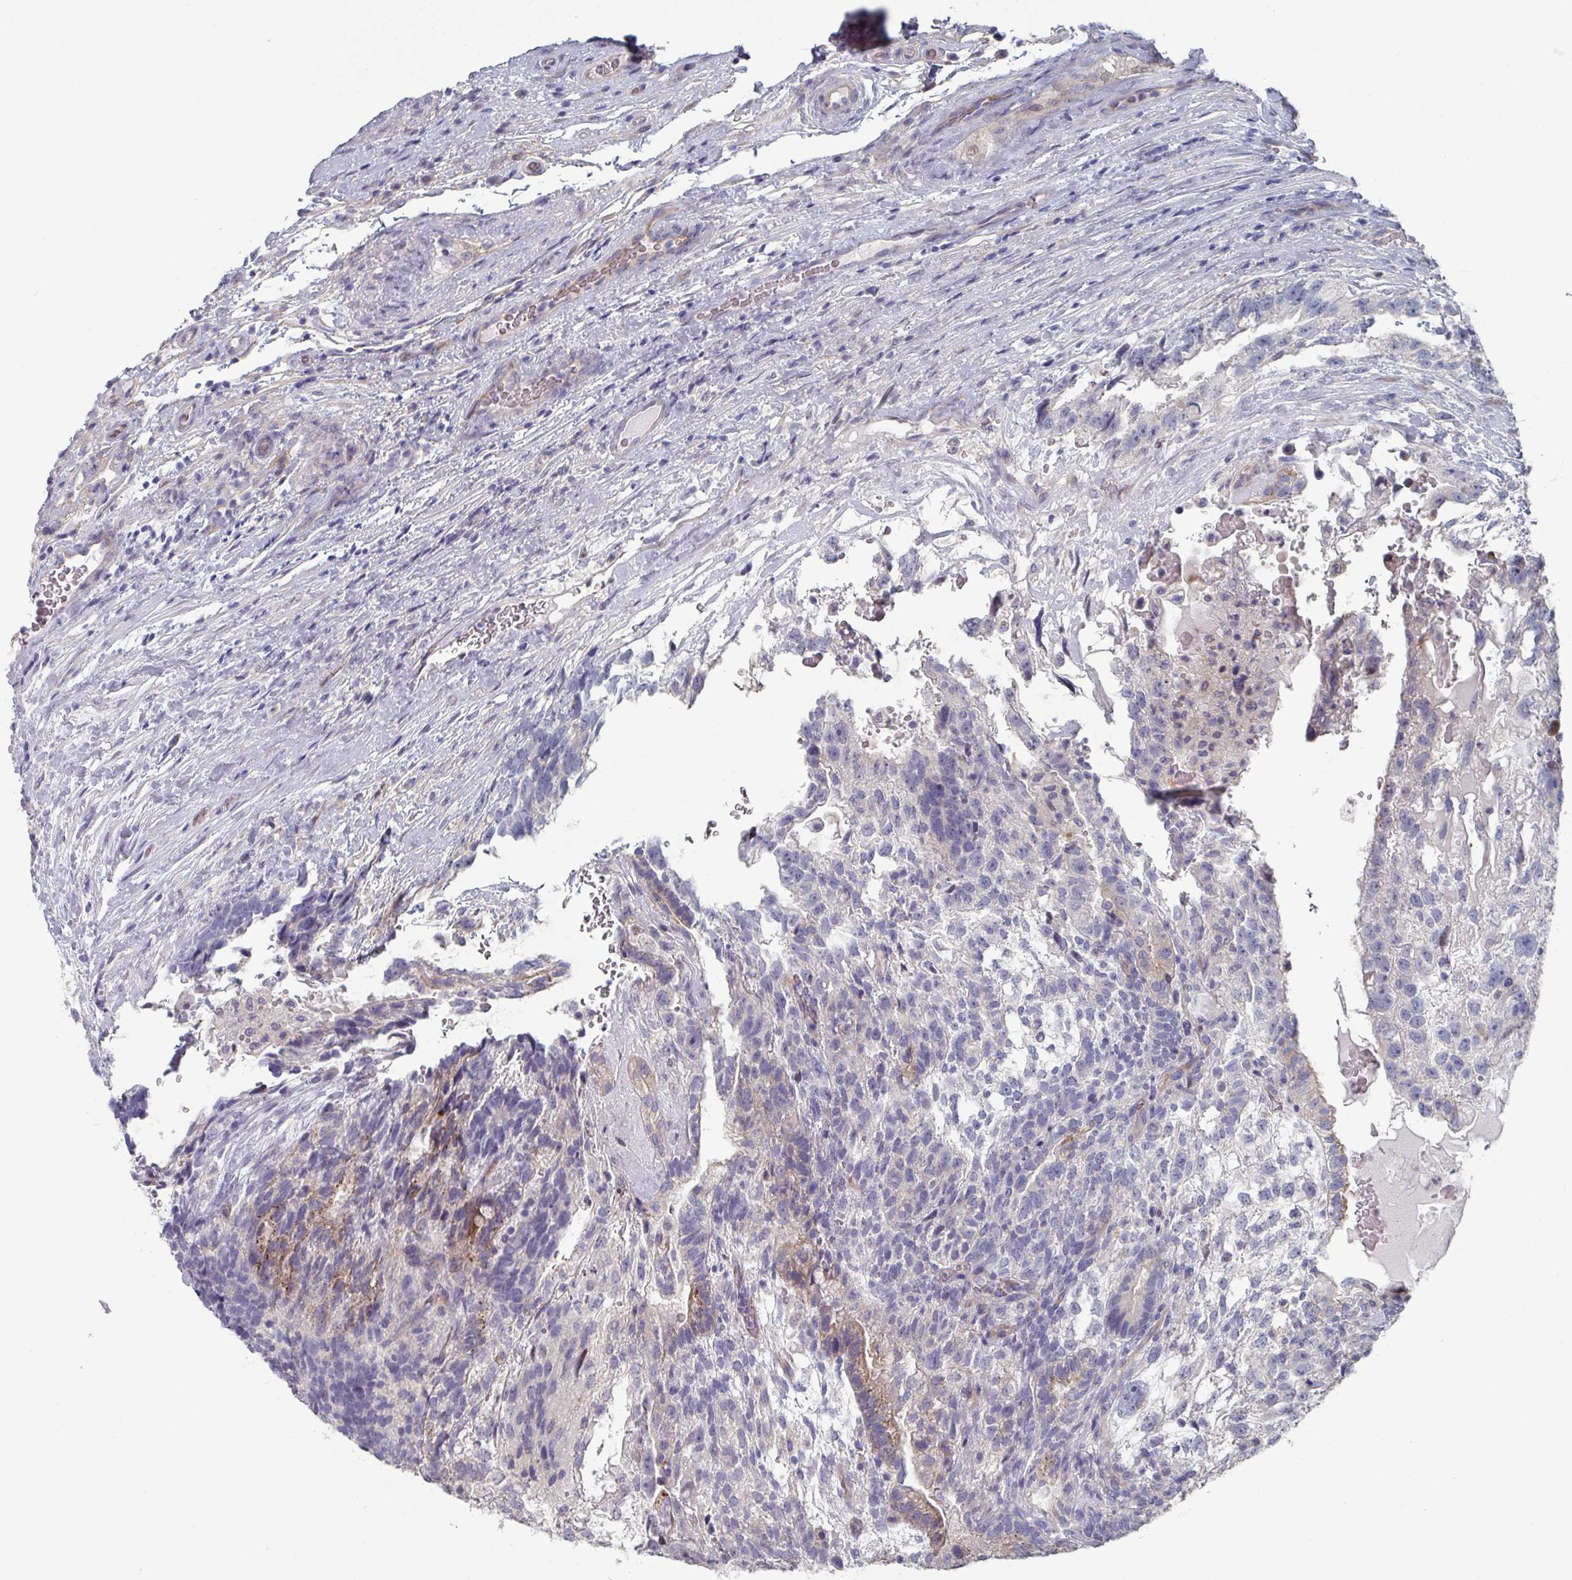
{"staining": {"intensity": "moderate", "quantity": "<25%", "location": "cytoplasmic/membranous"}, "tissue": "testis cancer", "cell_type": "Tumor cells", "image_type": "cancer", "snomed": [{"axis": "morphology", "description": "Seminoma, NOS"}, {"axis": "morphology", "description": "Carcinoma, Embryonal, NOS"}, {"axis": "topography", "description": "Testis"}], "caption": "A high-resolution photomicrograph shows IHC staining of testis cancer, which reveals moderate cytoplasmic/membranous staining in approximately <25% of tumor cells. The staining is performed using DAB (3,3'-diaminobenzidine) brown chromogen to label protein expression. The nuclei are counter-stained blue using hematoxylin.", "gene": "EFL1", "patient": {"sex": "male", "age": 41}}